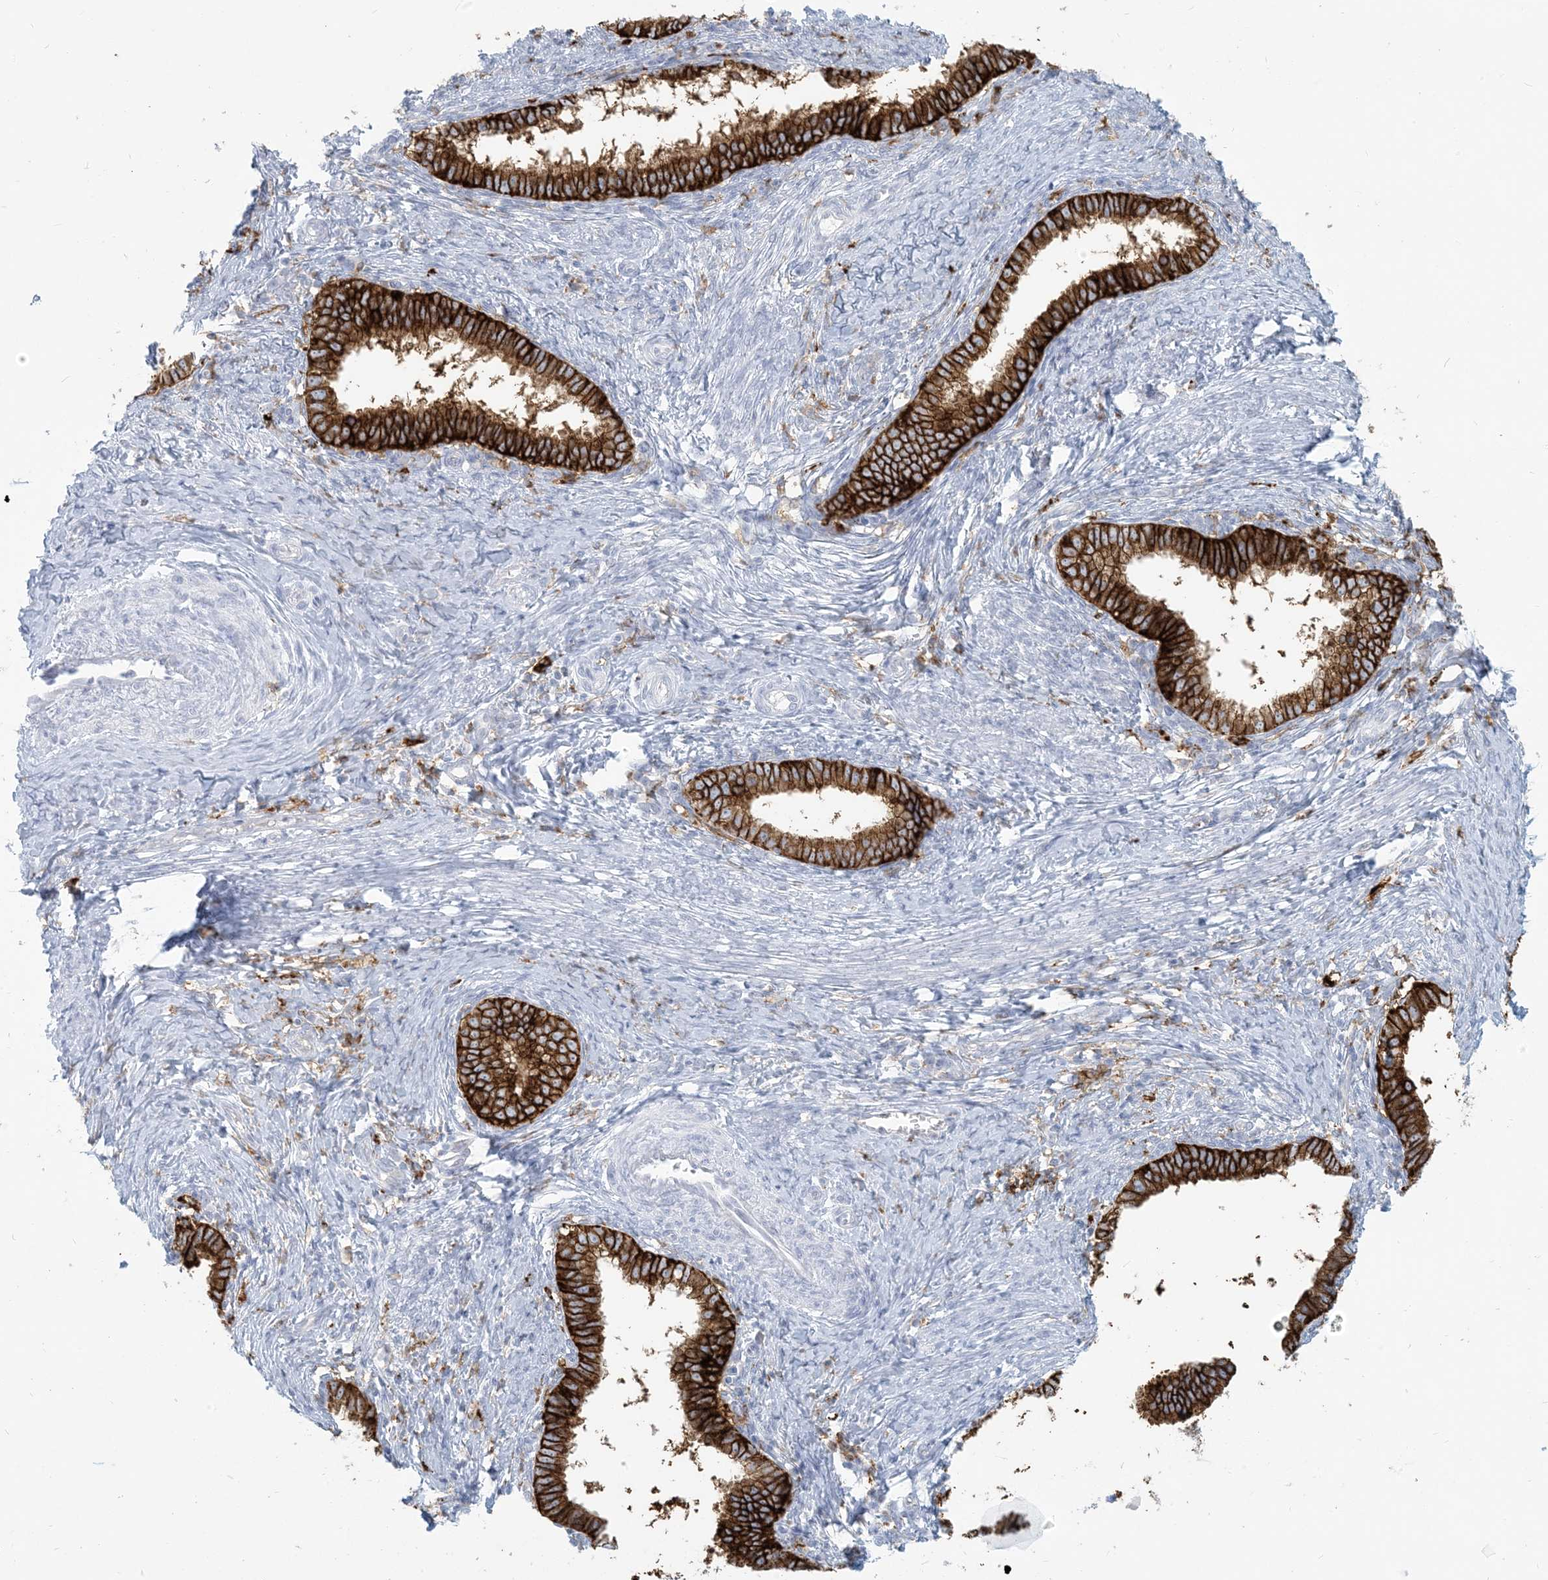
{"staining": {"intensity": "strong", "quantity": ">75%", "location": "cytoplasmic/membranous"}, "tissue": "cervical cancer", "cell_type": "Tumor cells", "image_type": "cancer", "snomed": [{"axis": "morphology", "description": "Adenocarcinoma, NOS"}, {"axis": "topography", "description": "Cervix"}], "caption": "There is high levels of strong cytoplasmic/membranous staining in tumor cells of cervical adenocarcinoma, as demonstrated by immunohistochemical staining (brown color).", "gene": "HLA-DRB1", "patient": {"sex": "female", "age": 36}}